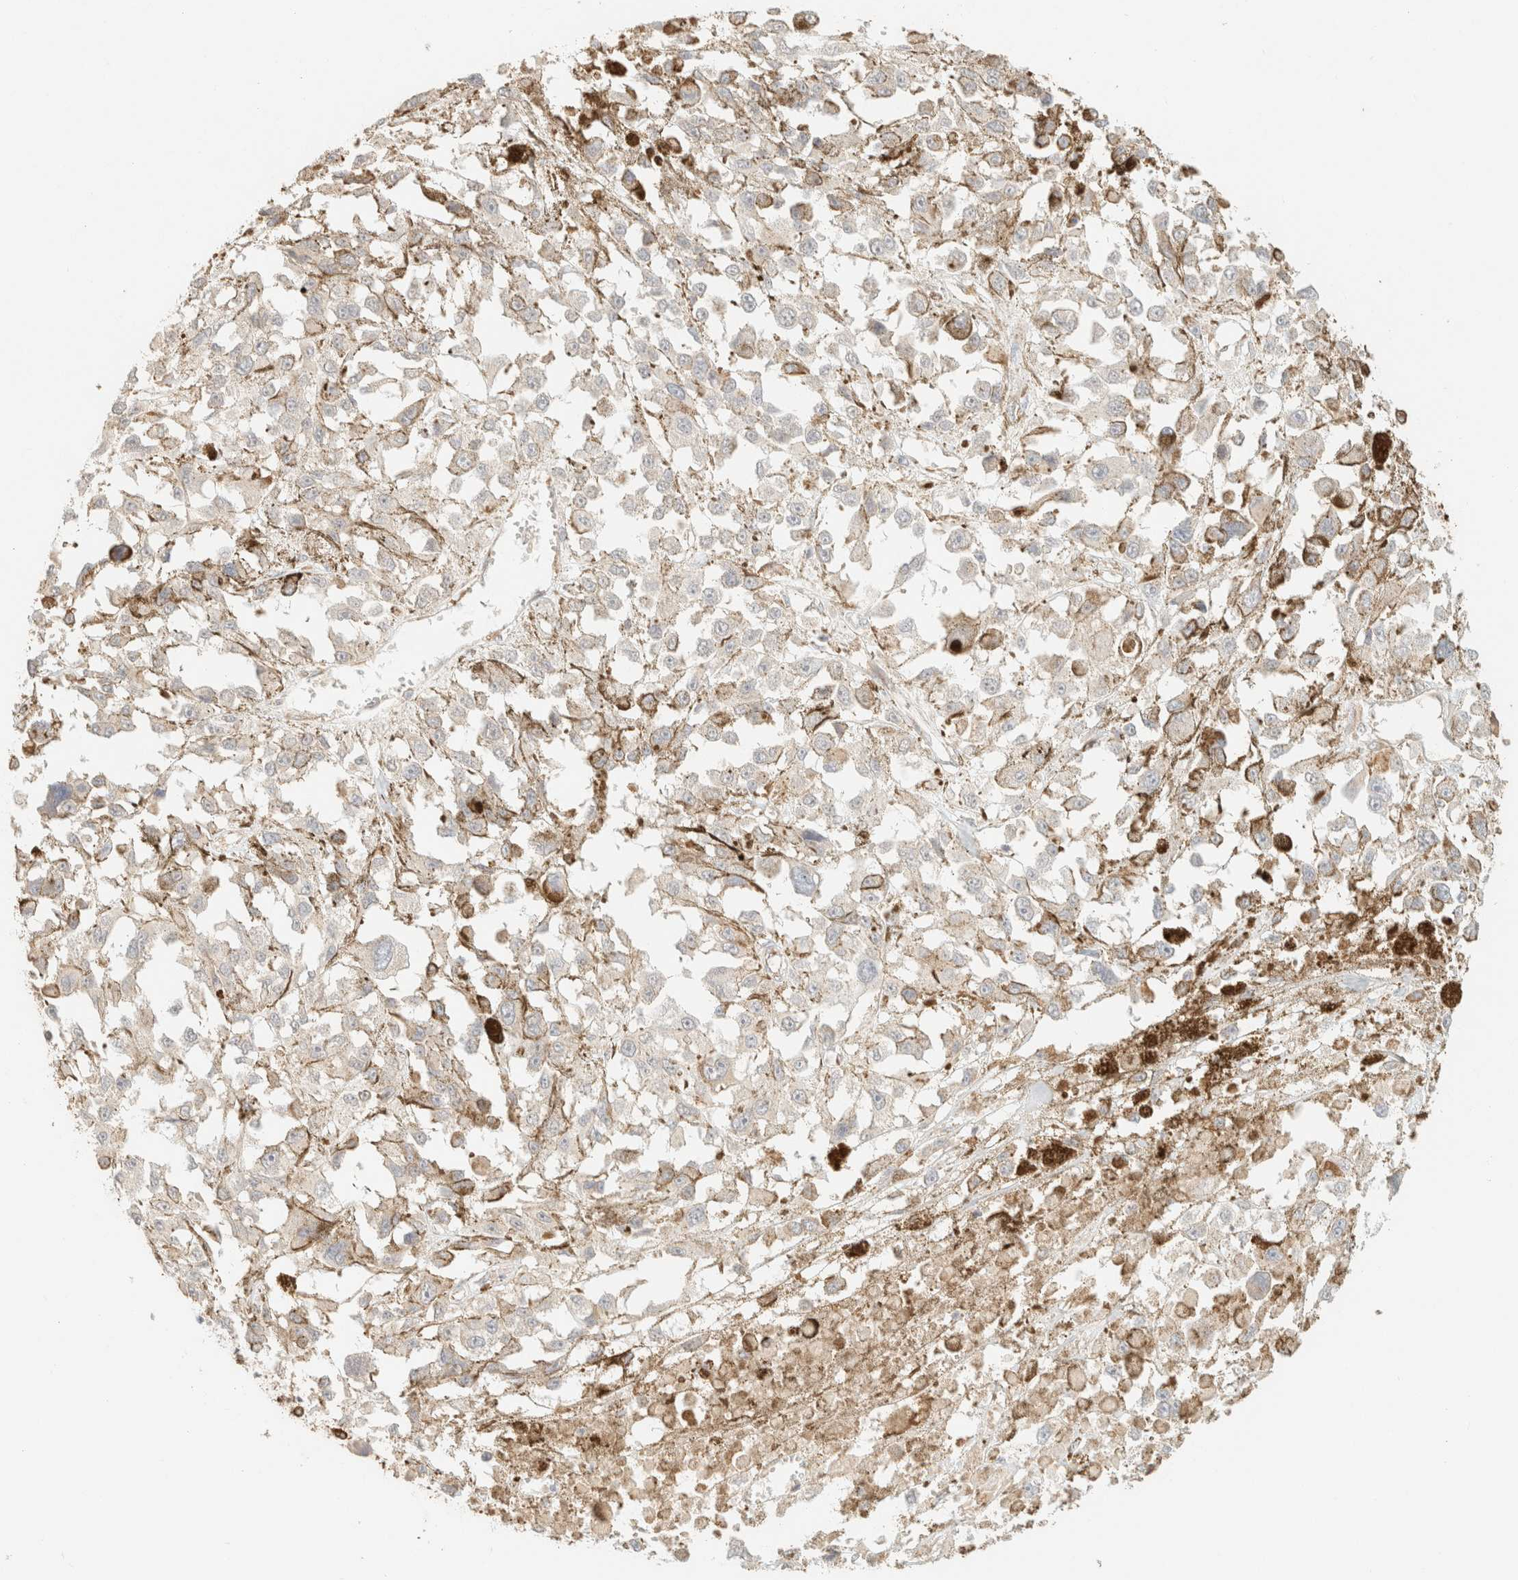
{"staining": {"intensity": "negative", "quantity": "none", "location": "none"}, "tissue": "melanoma", "cell_type": "Tumor cells", "image_type": "cancer", "snomed": [{"axis": "morphology", "description": "Malignant melanoma, Metastatic site"}, {"axis": "topography", "description": "Lymph node"}], "caption": "A high-resolution micrograph shows immunohistochemistry staining of malignant melanoma (metastatic site), which shows no significant expression in tumor cells. (Brightfield microscopy of DAB immunohistochemistry at high magnification).", "gene": "SPARCL1", "patient": {"sex": "male", "age": 59}}